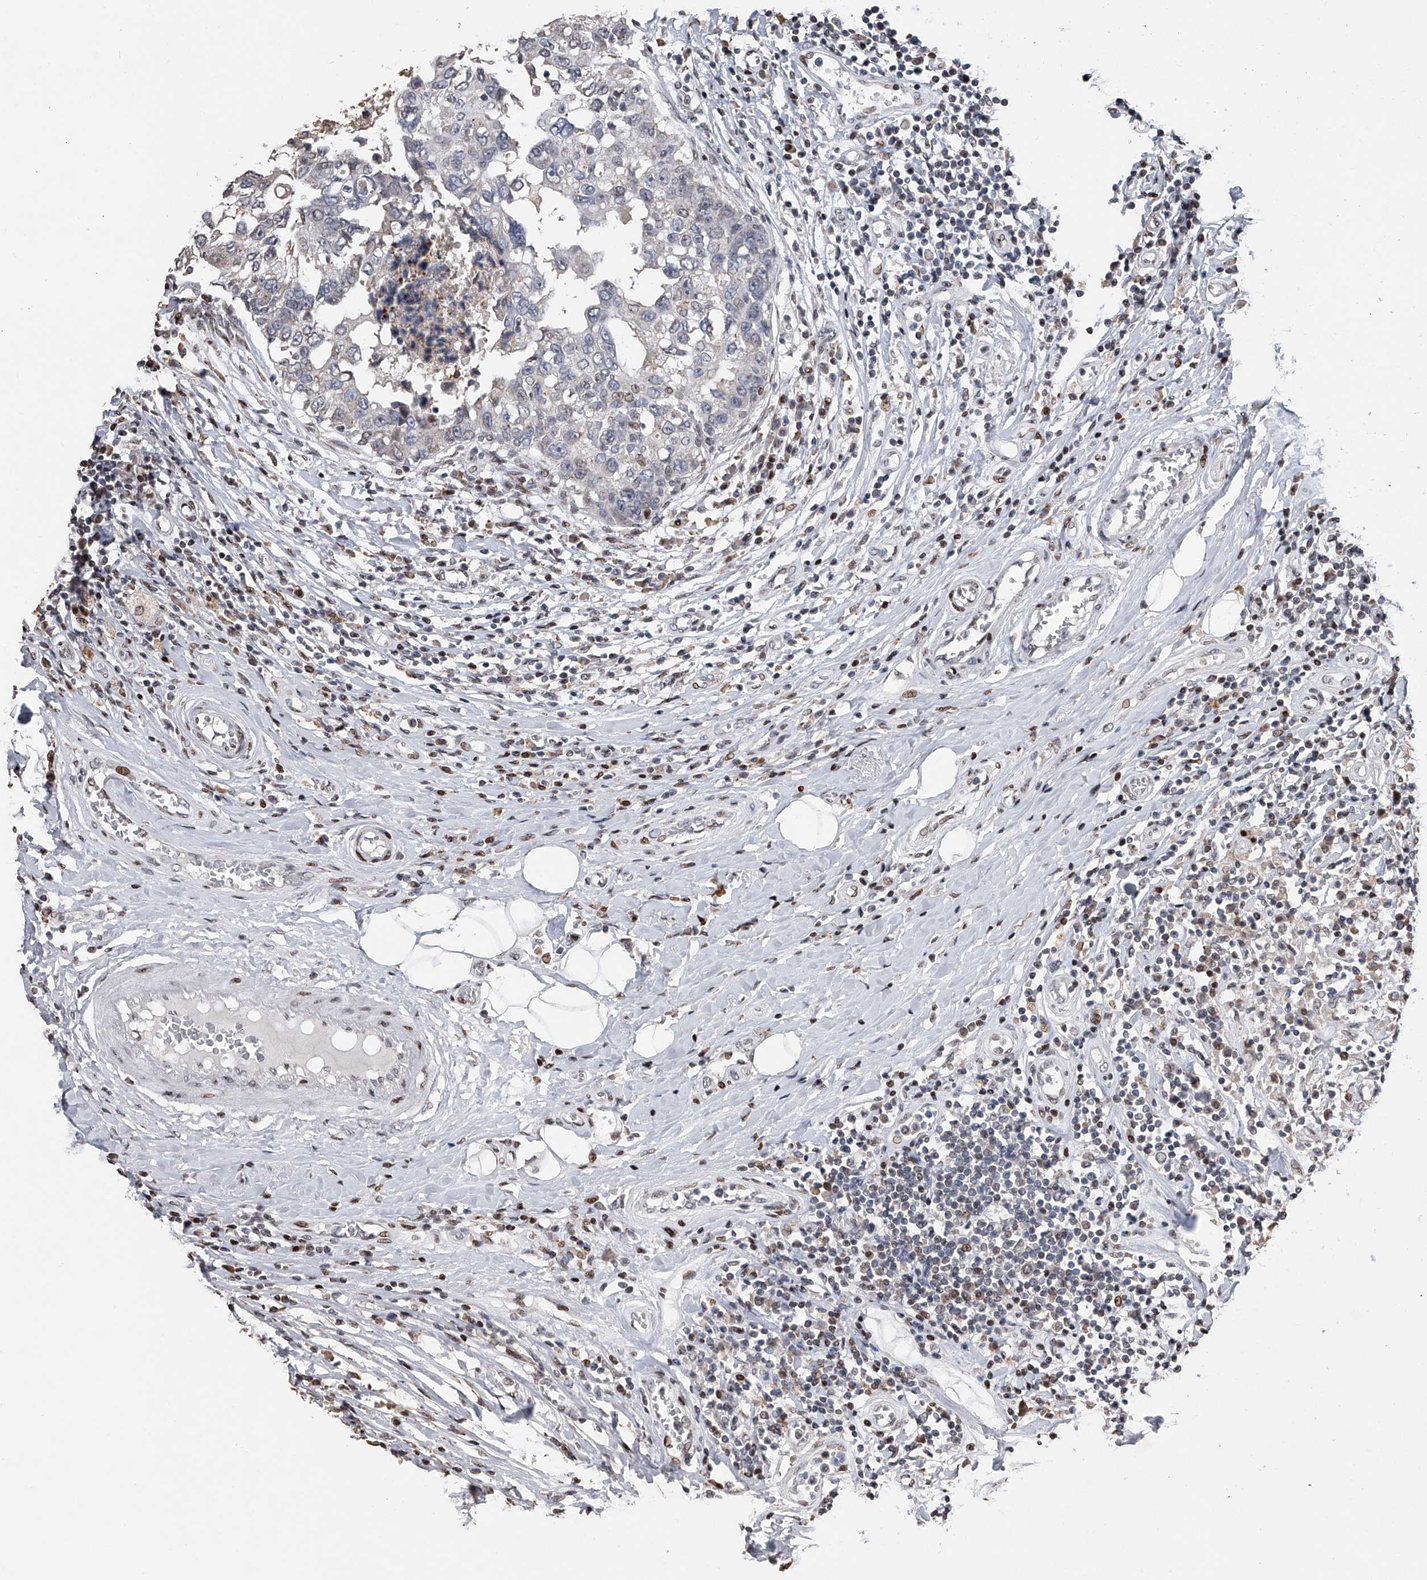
{"staining": {"intensity": "negative", "quantity": "none", "location": "none"}, "tissue": "breast cancer", "cell_type": "Tumor cells", "image_type": "cancer", "snomed": [{"axis": "morphology", "description": "Duct carcinoma"}, {"axis": "topography", "description": "Breast"}], "caption": "There is no significant expression in tumor cells of invasive ductal carcinoma (breast).", "gene": "RWDD2A", "patient": {"sex": "female", "age": 27}}